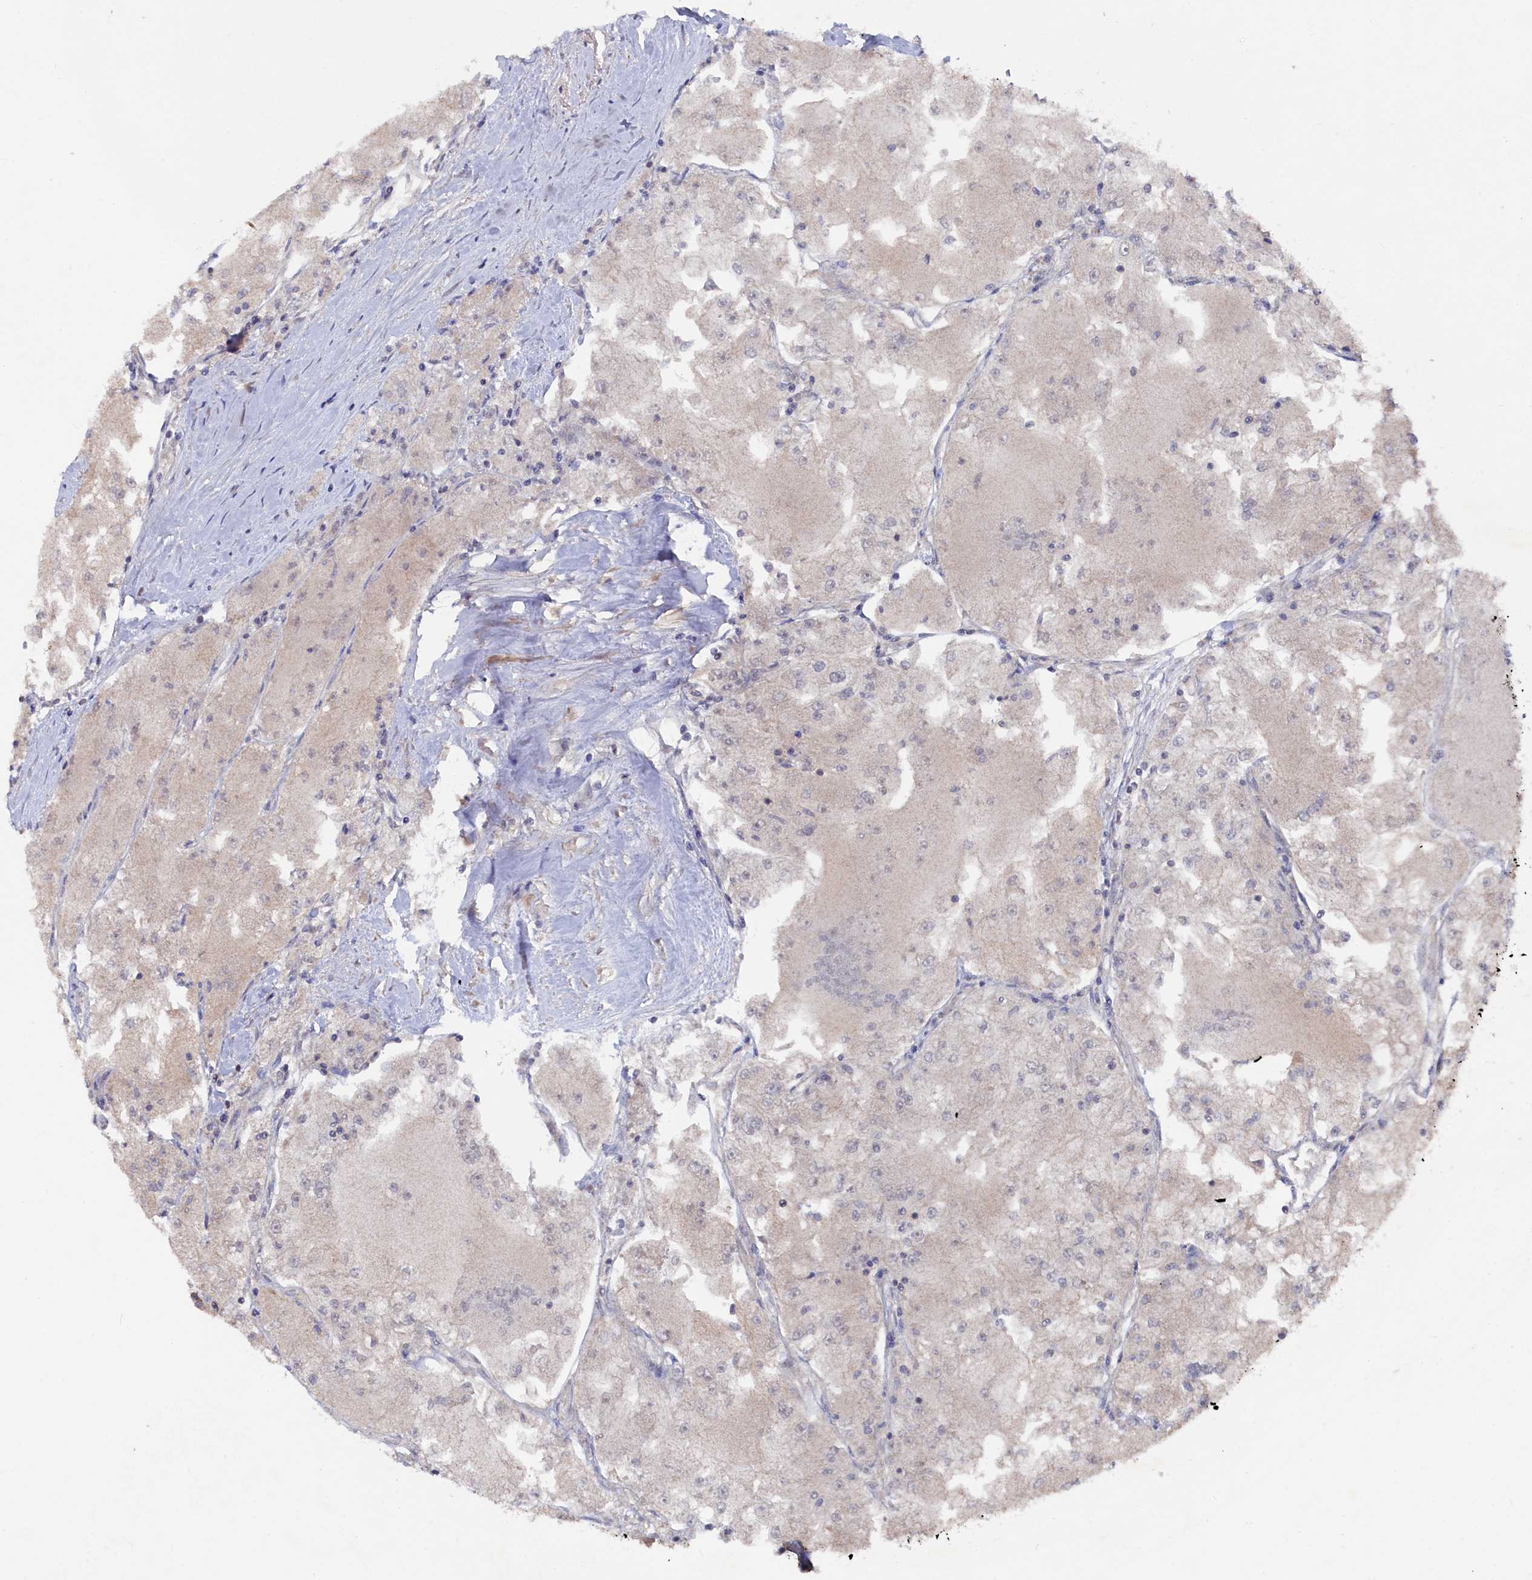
{"staining": {"intensity": "negative", "quantity": "none", "location": "none"}, "tissue": "renal cancer", "cell_type": "Tumor cells", "image_type": "cancer", "snomed": [{"axis": "morphology", "description": "Adenocarcinoma, NOS"}, {"axis": "topography", "description": "Kidney"}], "caption": "A photomicrograph of human renal cancer (adenocarcinoma) is negative for staining in tumor cells.", "gene": "TMC5", "patient": {"sex": "female", "age": 72}}